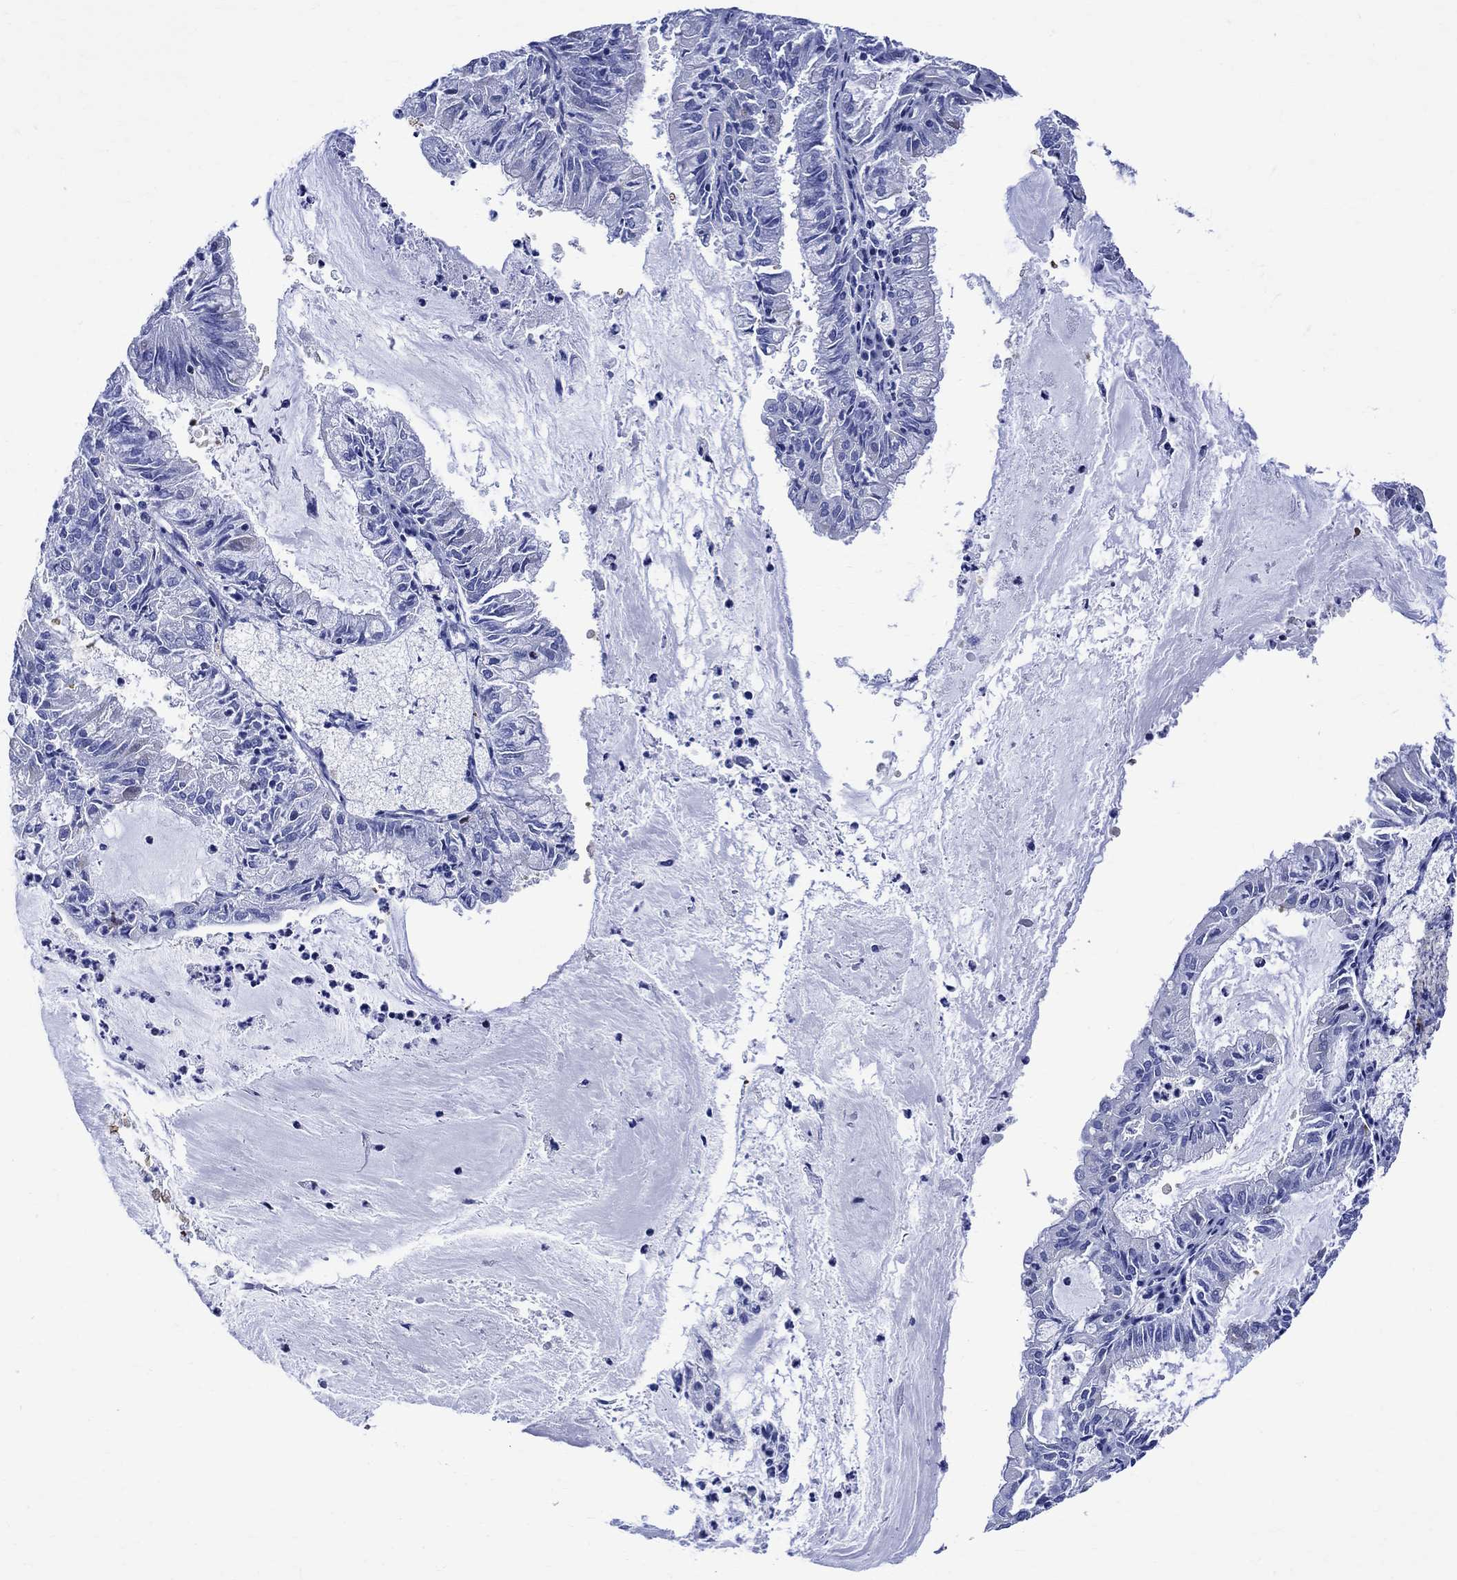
{"staining": {"intensity": "negative", "quantity": "none", "location": "none"}, "tissue": "endometrial cancer", "cell_type": "Tumor cells", "image_type": "cancer", "snomed": [{"axis": "morphology", "description": "Adenocarcinoma, NOS"}, {"axis": "topography", "description": "Endometrium"}], "caption": "High magnification brightfield microscopy of endometrial cancer stained with DAB (3,3'-diaminobenzidine) (brown) and counterstained with hematoxylin (blue): tumor cells show no significant staining.", "gene": "PARVB", "patient": {"sex": "female", "age": 57}}